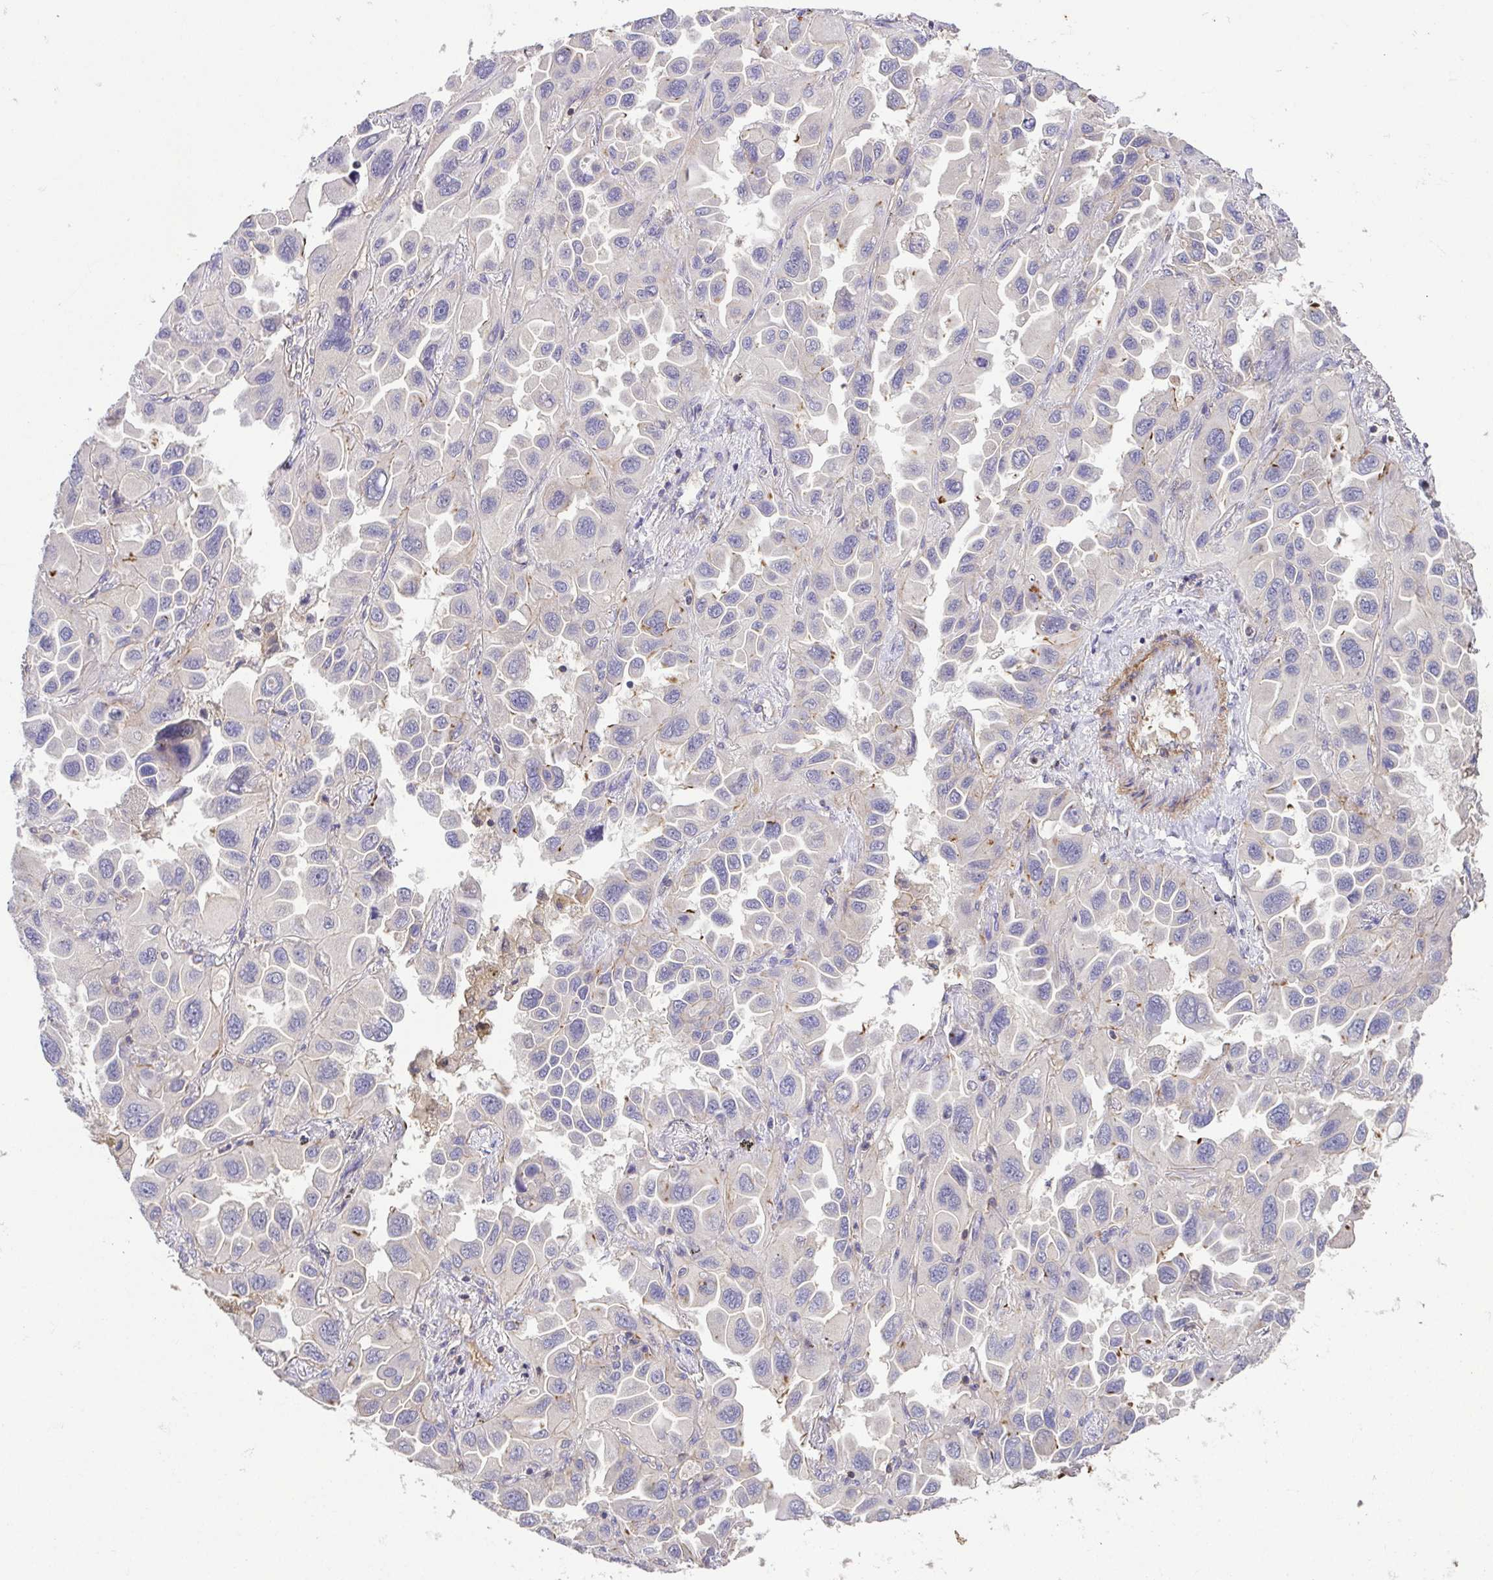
{"staining": {"intensity": "negative", "quantity": "none", "location": "none"}, "tissue": "lung cancer", "cell_type": "Tumor cells", "image_type": "cancer", "snomed": [{"axis": "morphology", "description": "Adenocarcinoma, NOS"}, {"axis": "topography", "description": "Lung"}], "caption": "The image exhibits no staining of tumor cells in lung cancer.", "gene": "IDE", "patient": {"sex": "male", "age": 64}}